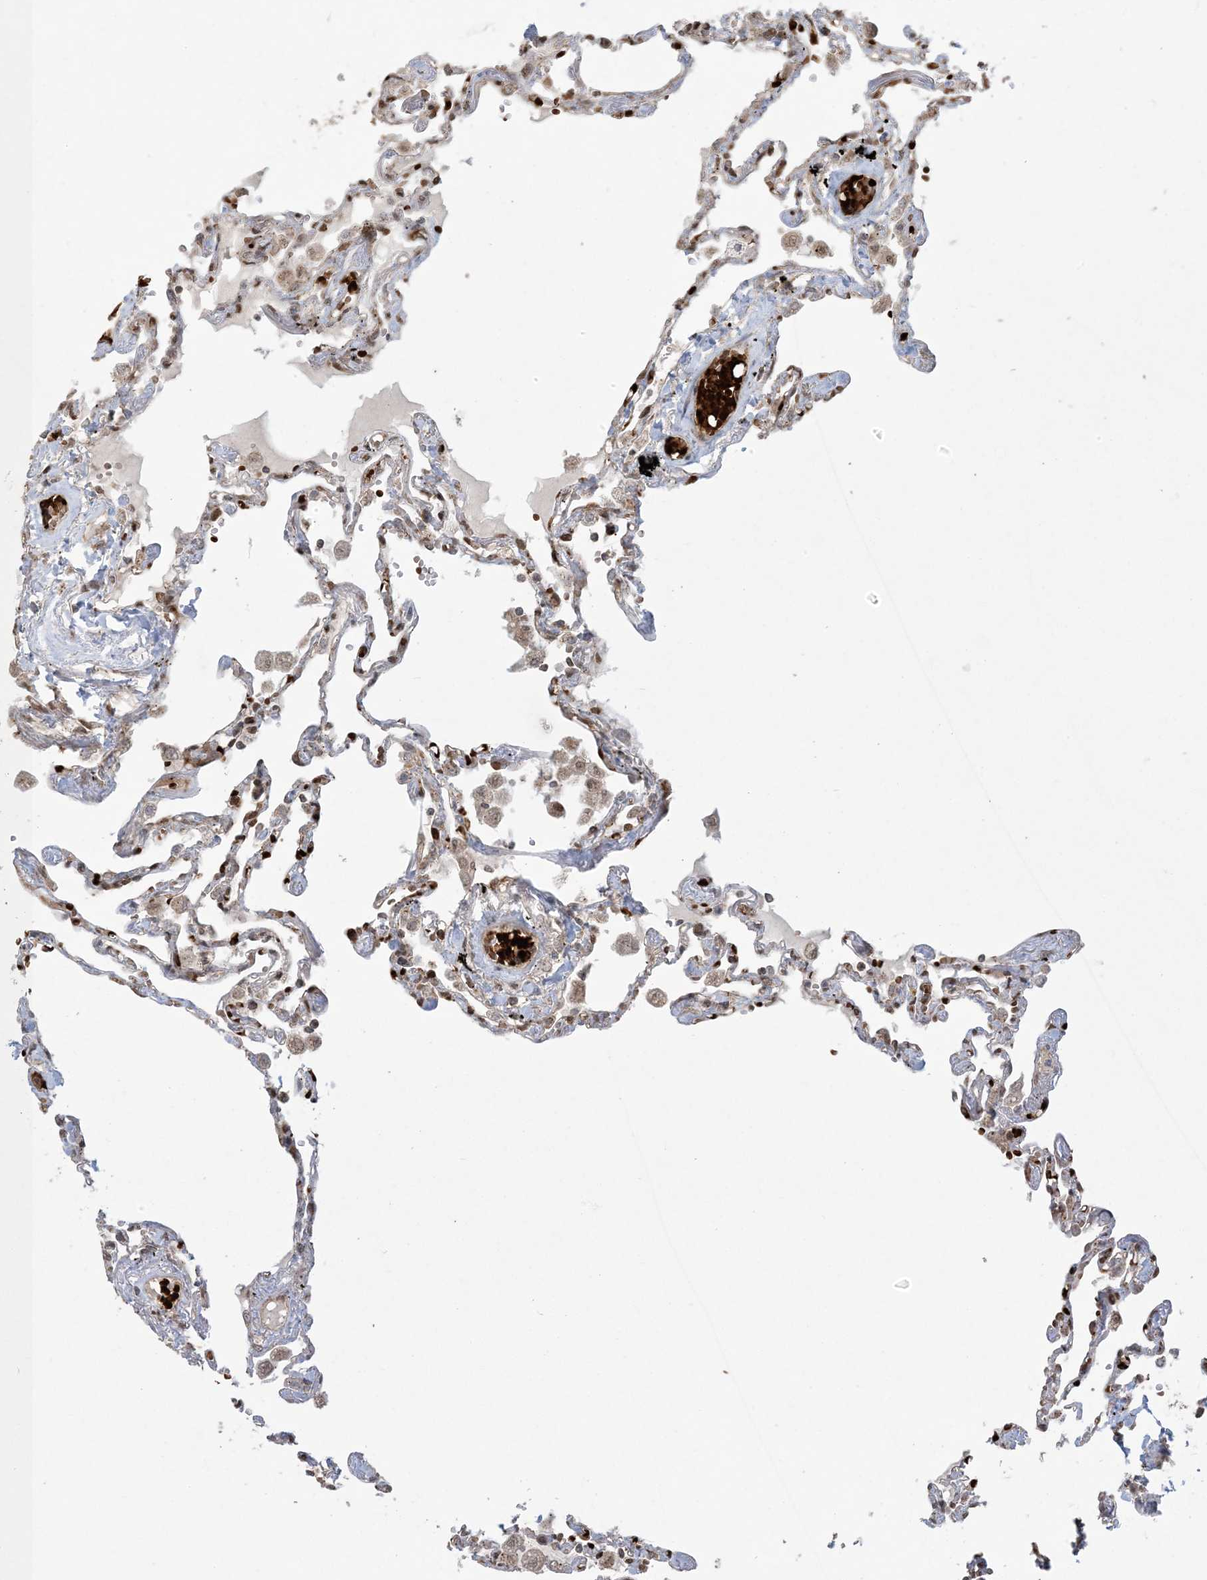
{"staining": {"intensity": "moderate", "quantity": "25%-75%", "location": "cytoplasmic/membranous,nuclear"}, "tissue": "lung", "cell_type": "Alveolar cells", "image_type": "normal", "snomed": [{"axis": "morphology", "description": "Normal tissue, NOS"}, {"axis": "topography", "description": "Lung"}], "caption": "Immunohistochemical staining of benign lung displays medium levels of moderate cytoplasmic/membranous,nuclear expression in about 25%-75% of alveolar cells.", "gene": "ABCF3", "patient": {"sex": "female", "age": 67}}